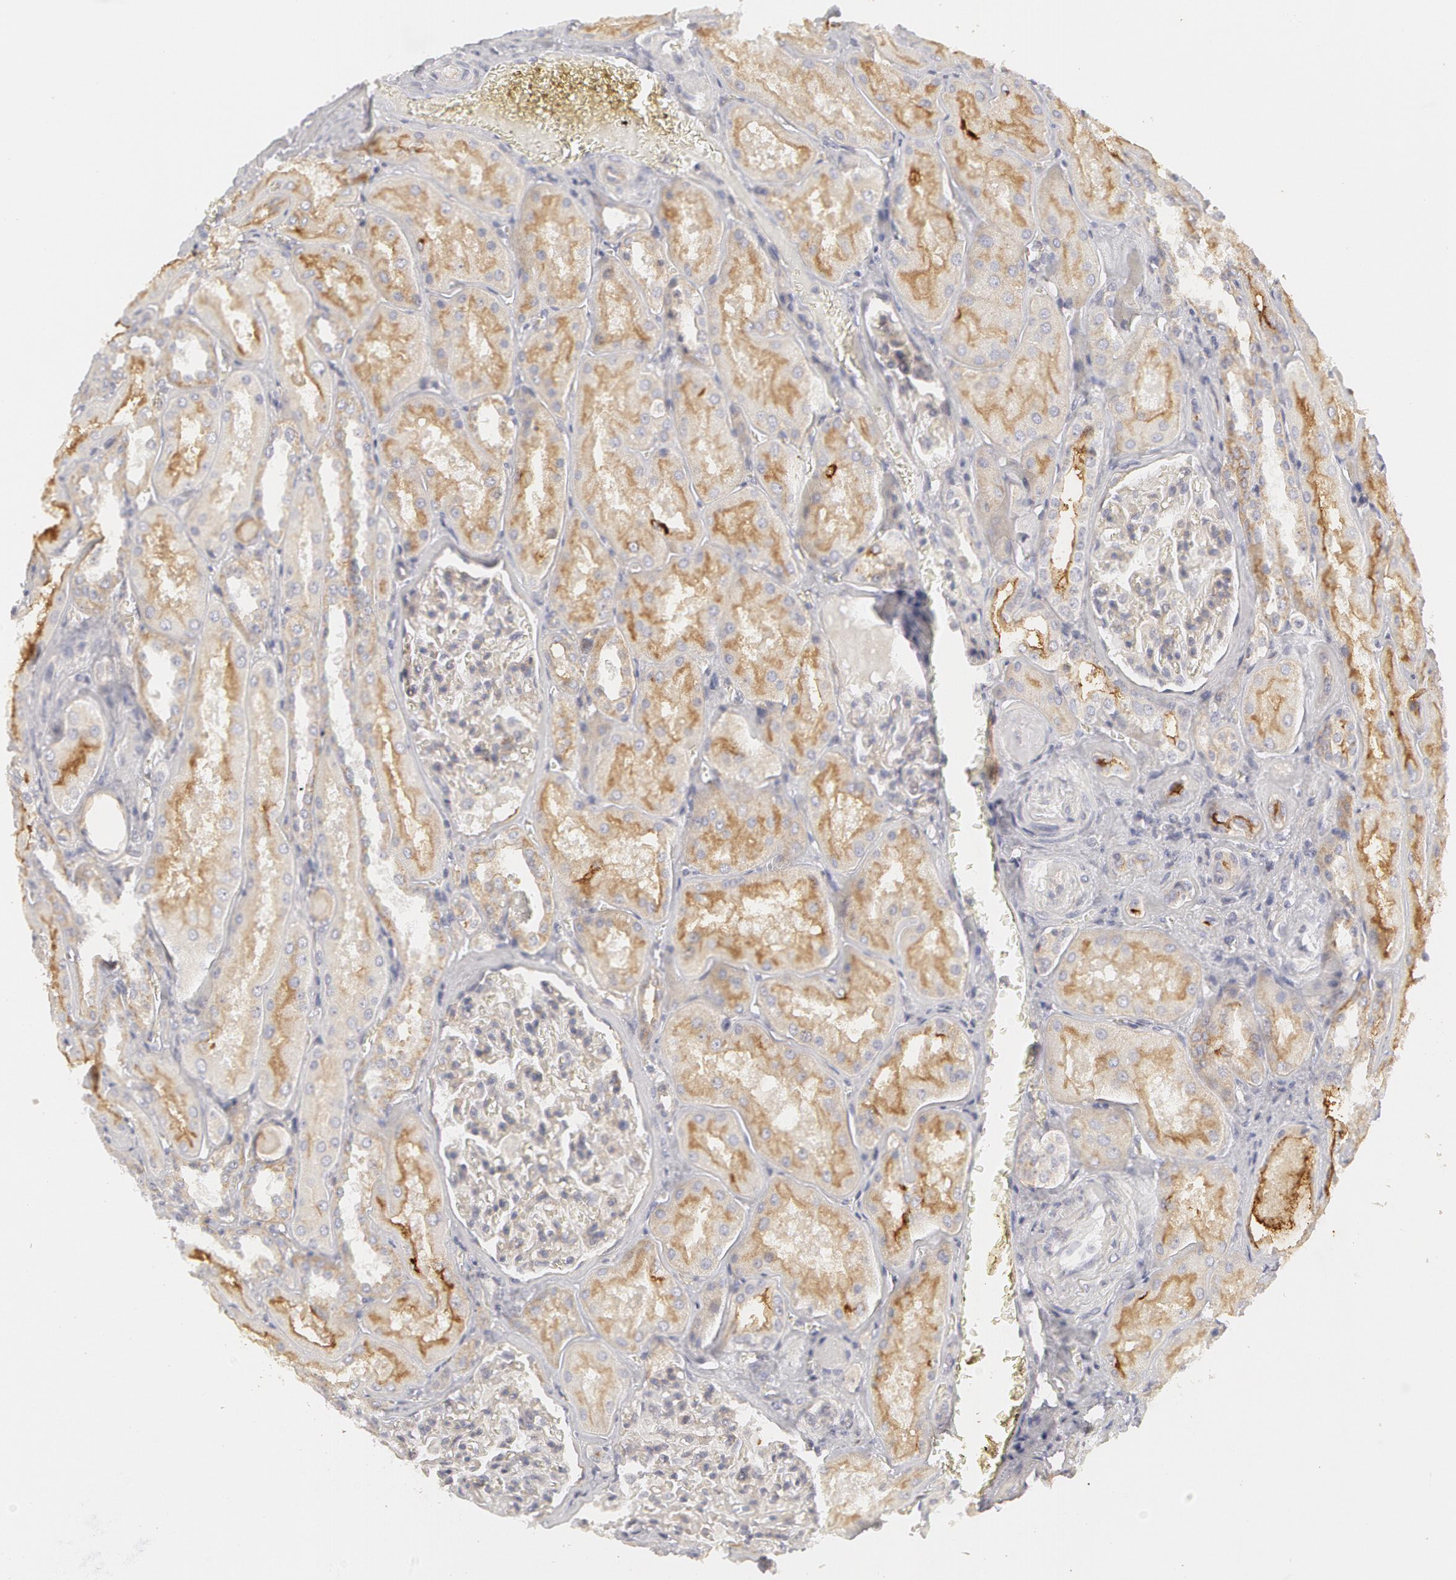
{"staining": {"intensity": "negative", "quantity": "none", "location": "none"}, "tissue": "kidney", "cell_type": "Cells in glomeruli", "image_type": "normal", "snomed": [{"axis": "morphology", "description": "Normal tissue, NOS"}, {"axis": "topography", "description": "Kidney"}], "caption": "This photomicrograph is of normal kidney stained with IHC to label a protein in brown with the nuclei are counter-stained blue. There is no expression in cells in glomeruli. (IHC, brightfield microscopy, high magnification).", "gene": "ABCB1", "patient": {"sex": "male", "age": 61}}